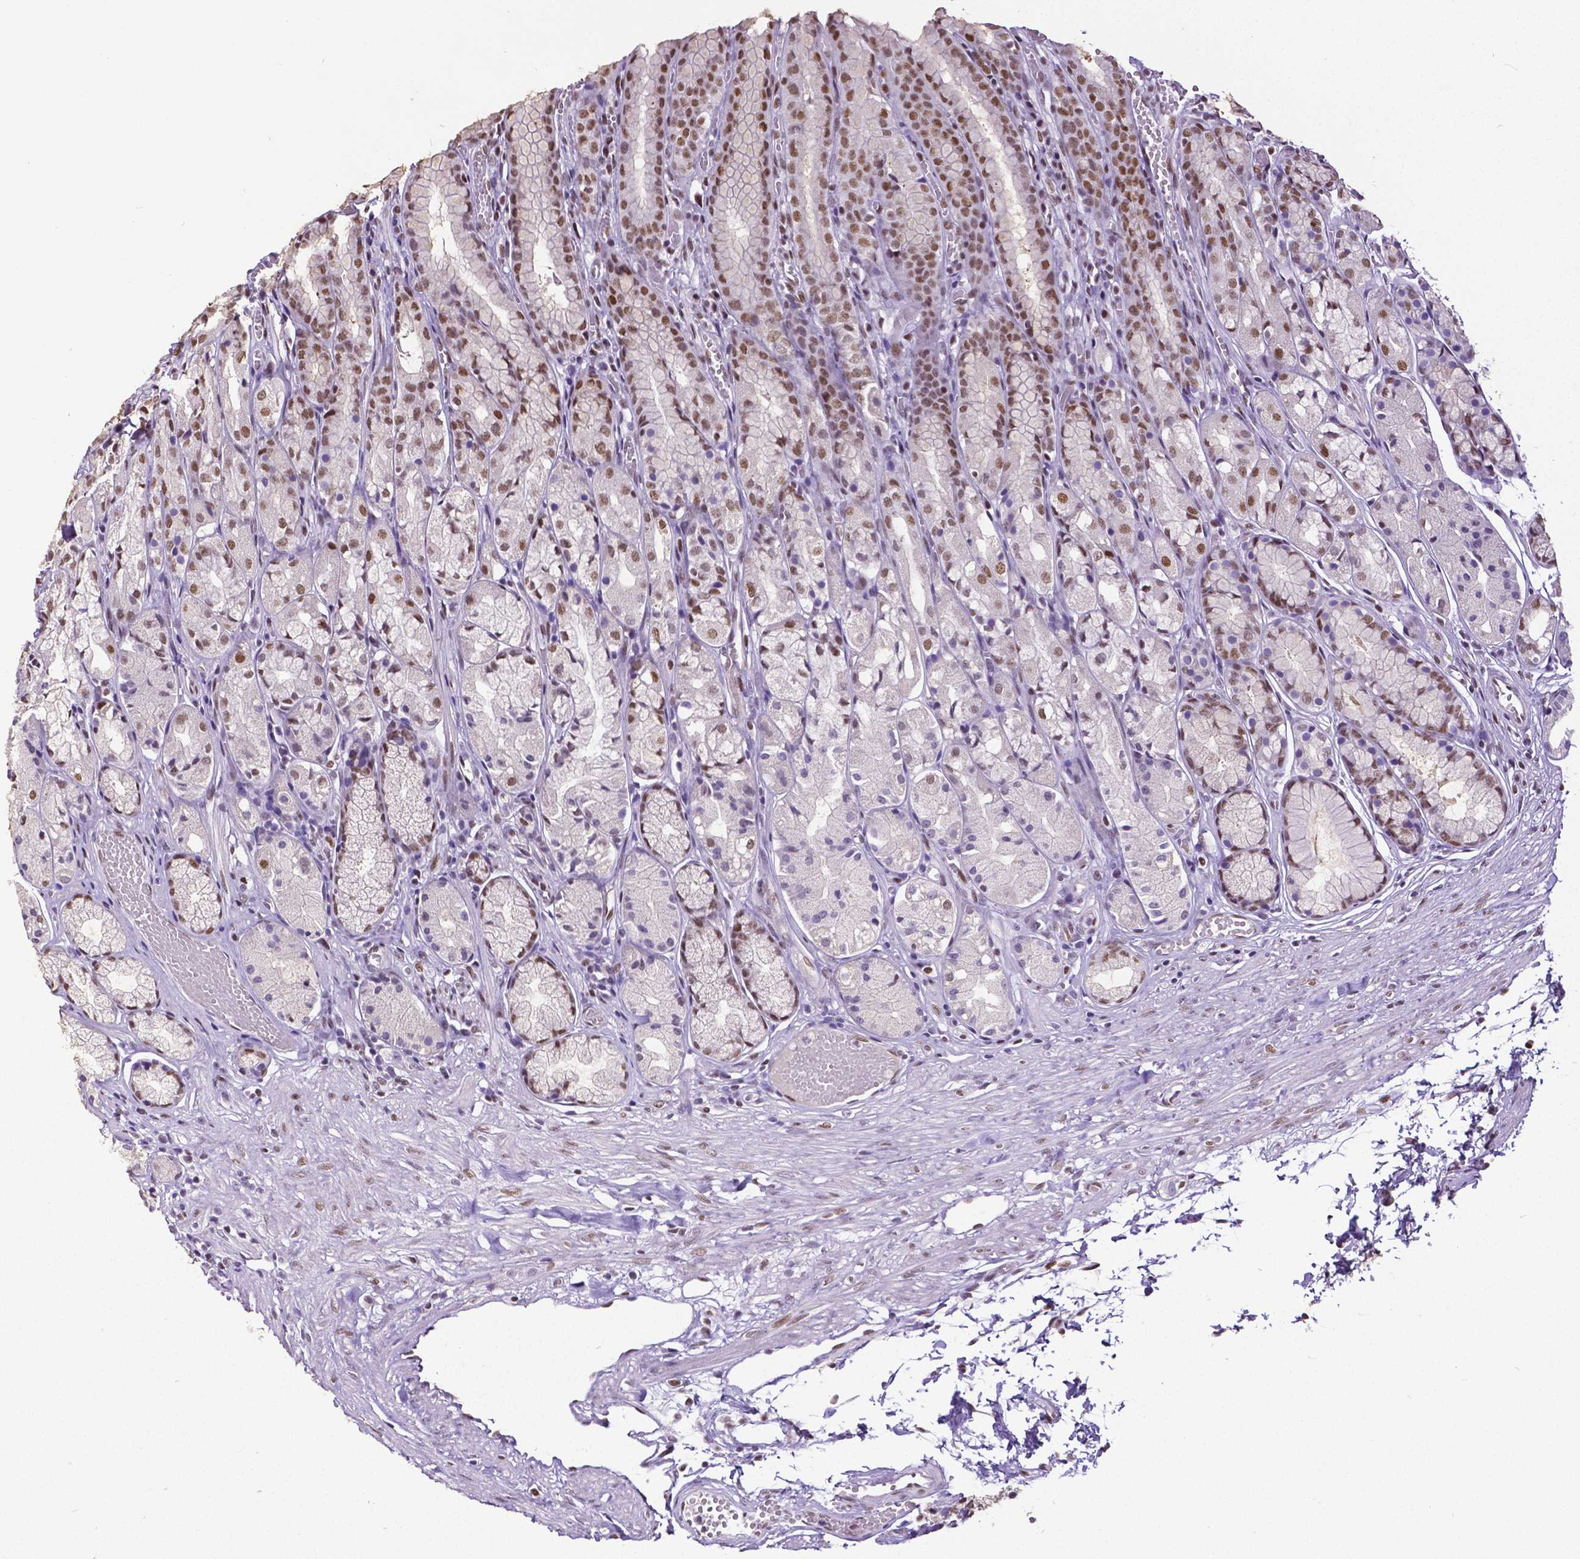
{"staining": {"intensity": "moderate", "quantity": ">75%", "location": "nuclear"}, "tissue": "stomach", "cell_type": "Glandular cells", "image_type": "normal", "snomed": [{"axis": "morphology", "description": "Normal tissue, NOS"}, {"axis": "topography", "description": "Stomach"}], "caption": "Protein expression analysis of unremarkable stomach reveals moderate nuclear expression in about >75% of glandular cells.", "gene": "REST", "patient": {"sex": "male", "age": 70}}